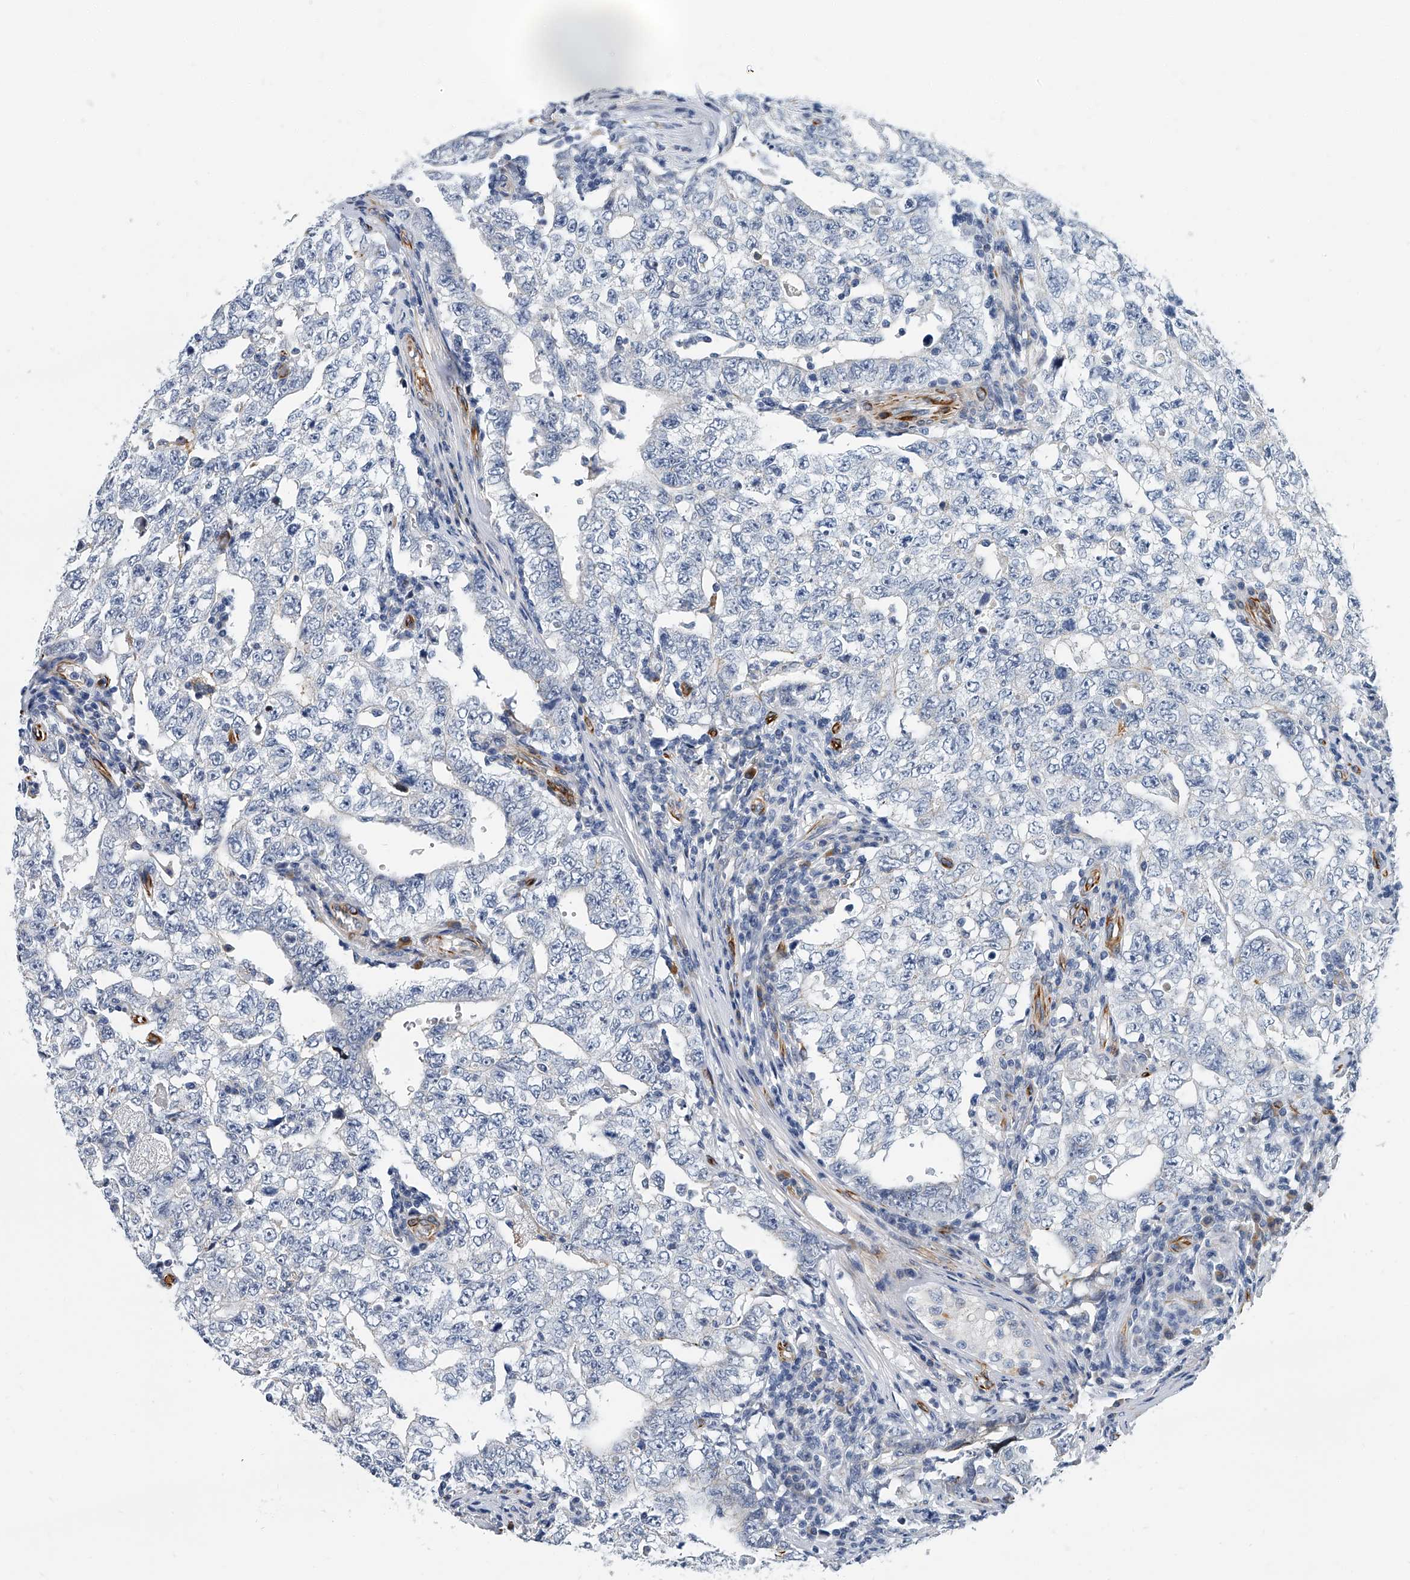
{"staining": {"intensity": "negative", "quantity": "none", "location": "none"}, "tissue": "testis cancer", "cell_type": "Tumor cells", "image_type": "cancer", "snomed": [{"axis": "morphology", "description": "Carcinoma, Embryonal, NOS"}, {"axis": "topography", "description": "Testis"}], "caption": "Tumor cells are negative for brown protein staining in embryonal carcinoma (testis). (DAB IHC, high magnification).", "gene": "KIRREL1", "patient": {"sex": "male", "age": 26}}